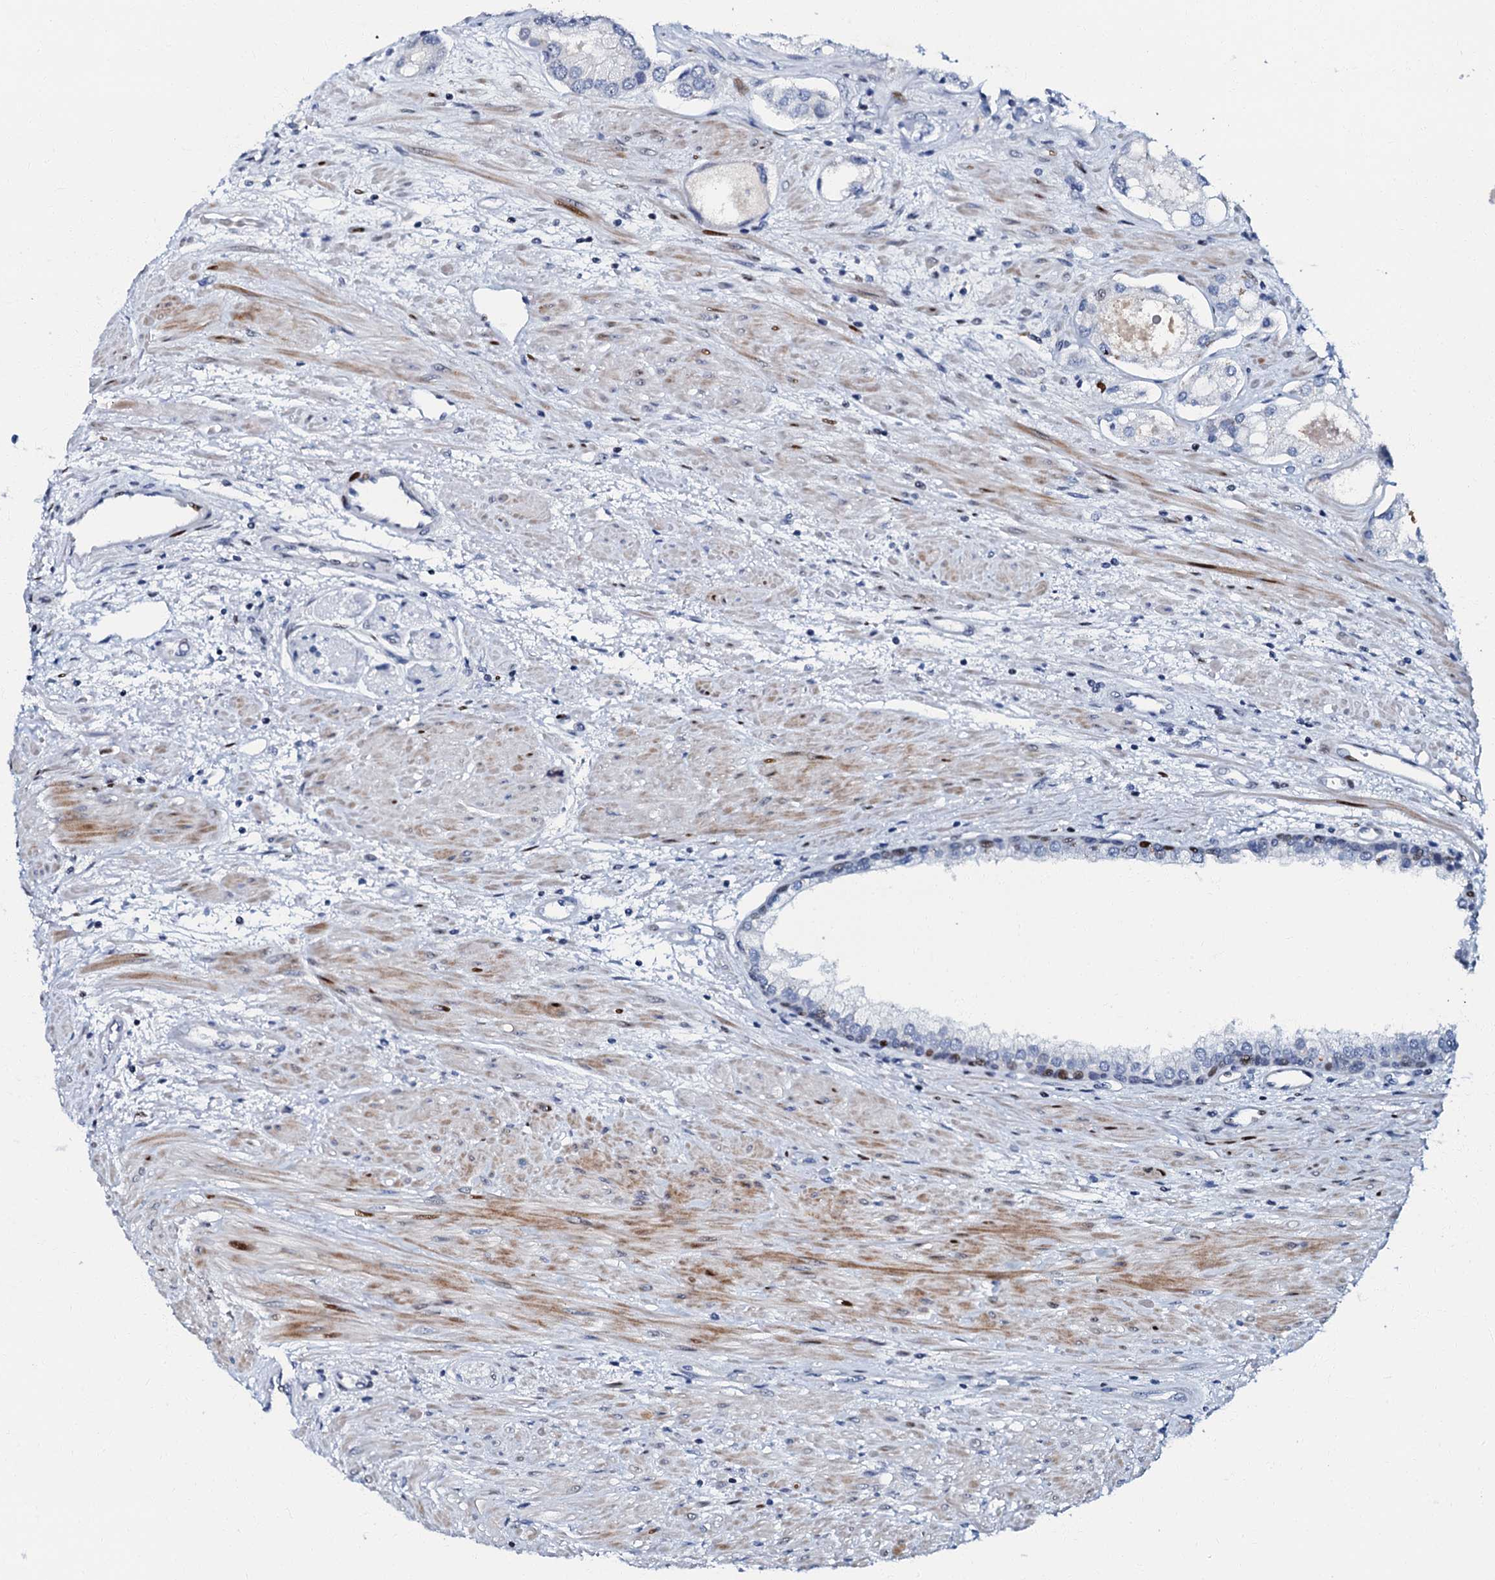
{"staining": {"intensity": "negative", "quantity": "none", "location": "none"}, "tissue": "prostate cancer", "cell_type": "Tumor cells", "image_type": "cancer", "snomed": [{"axis": "morphology", "description": "Adenocarcinoma, Low grade"}, {"axis": "topography", "description": "Prostate"}], "caption": "Tumor cells are negative for protein expression in human prostate cancer (low-grade adenocarcinoma).", "gene": "MFSD5", "patient": {"sex": "male", "age": 68}}